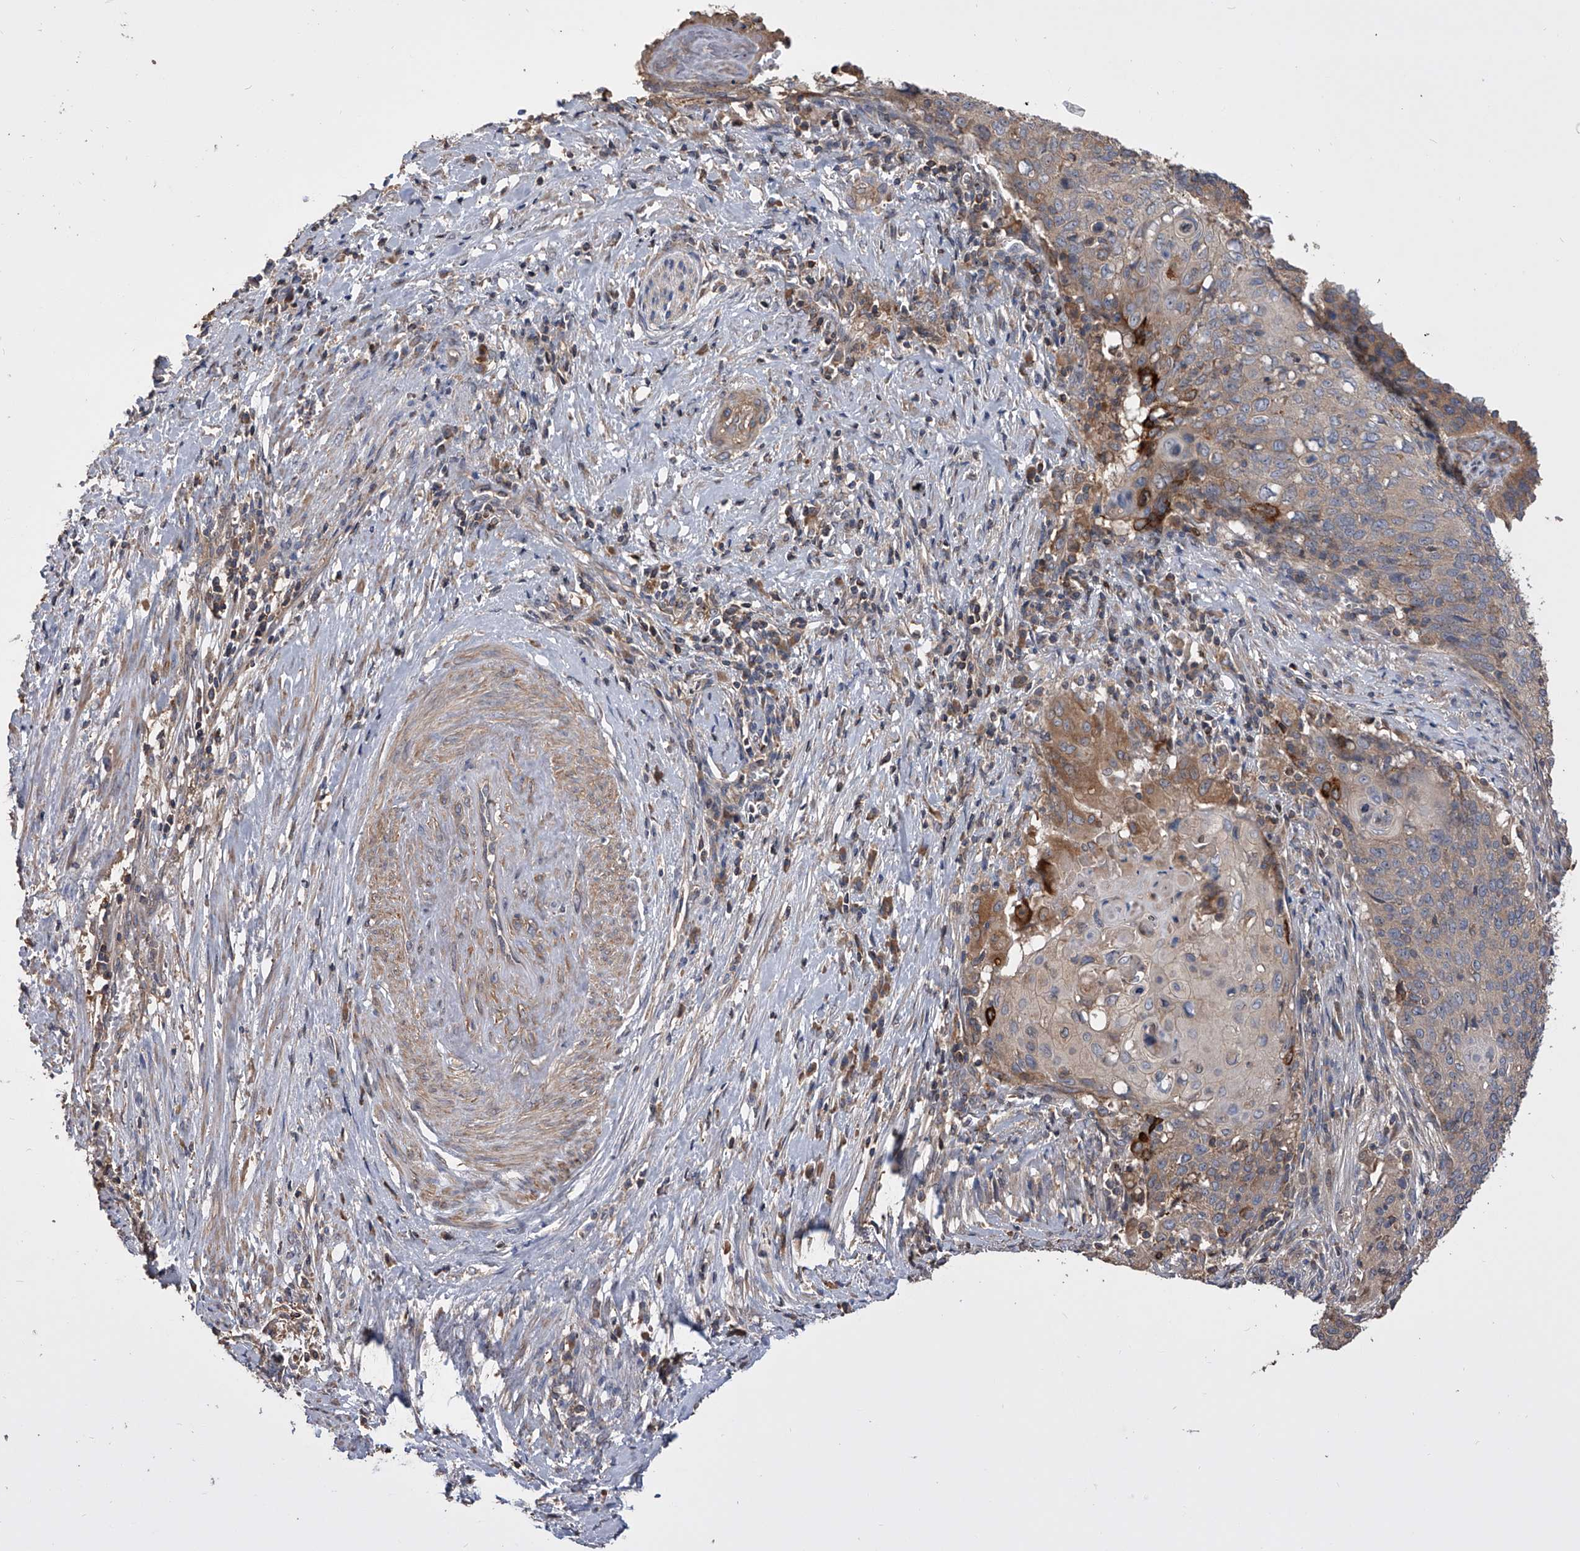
{"staining": {"intensity": "weak", "quantity": ">75%", "location": "cytoplasmic/membranous"}, "tissue": "cervical cancer", "cell_type": "Tumor cells", "image_type": "cancer", "snomed": [{"axis": "morphology", "description": "Squamous cell carcinoma, NOS"}, {"axis": "topography", "description": "Cervix"}], "caption": "This photomicrograph demonstrates immunohistochemistry staining of human cervical squamous cell carcinoma, with low weak cytoplasmic/membranous positivity in about >75% of tumor cells.", "gene": "CUL7", "patient": {"sex": "female", "age": 39}}